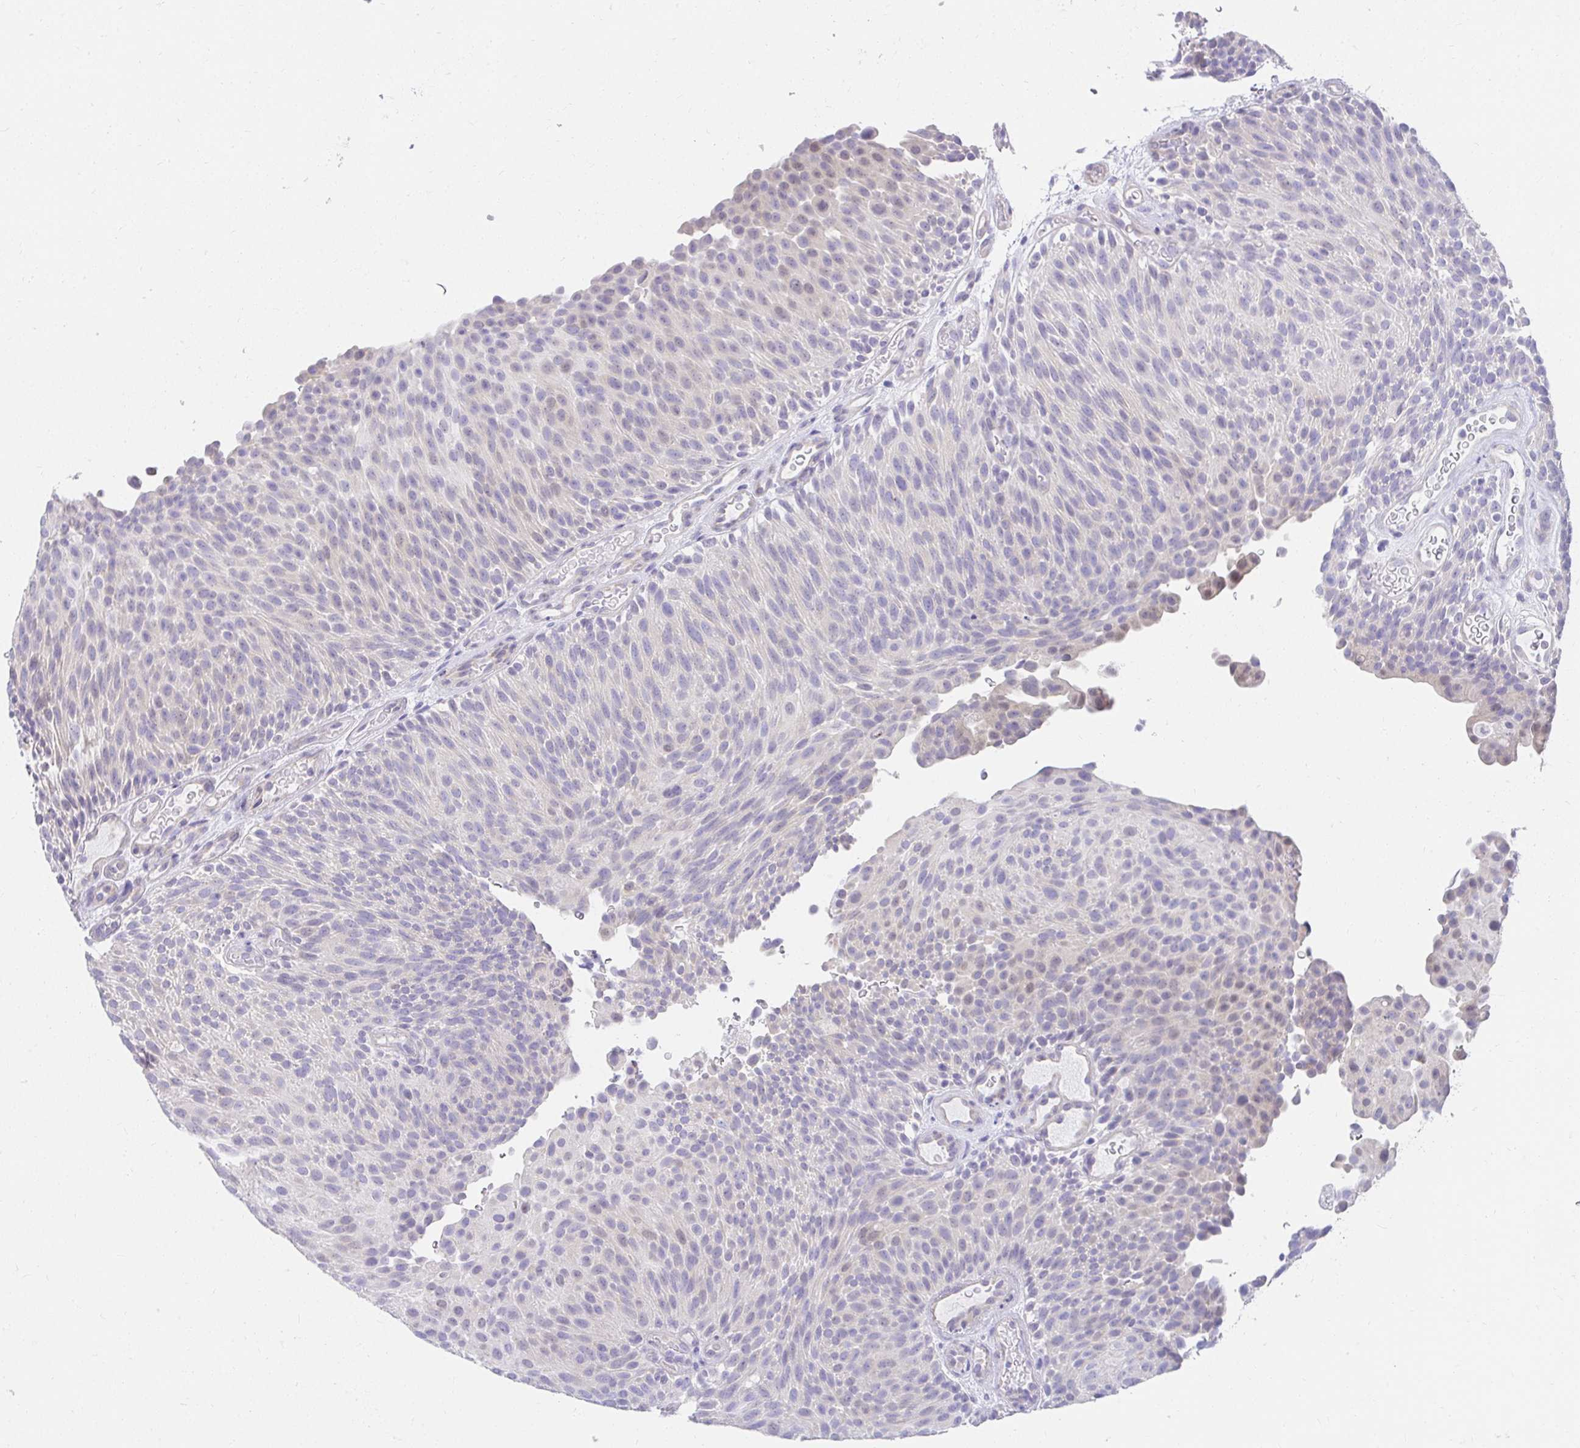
{"staining": {"intensity": "negative", "quantity": "none", "location": "none"}, "tissue": "urothelial cancer", "cell_type": "Tumor cells", "image_type": "cancer", "snomed": [{"axis": "morphology", "description": "Urothelial carcinoma, Low grade"}, {"axis": "topography", "description": "Urinary bladder"}], "caption": "Tumor cells are negative for brown protein staining in urothelial cancer.", "gene": "VGLL1", "patient": {"sex": "male", "age": 78}}